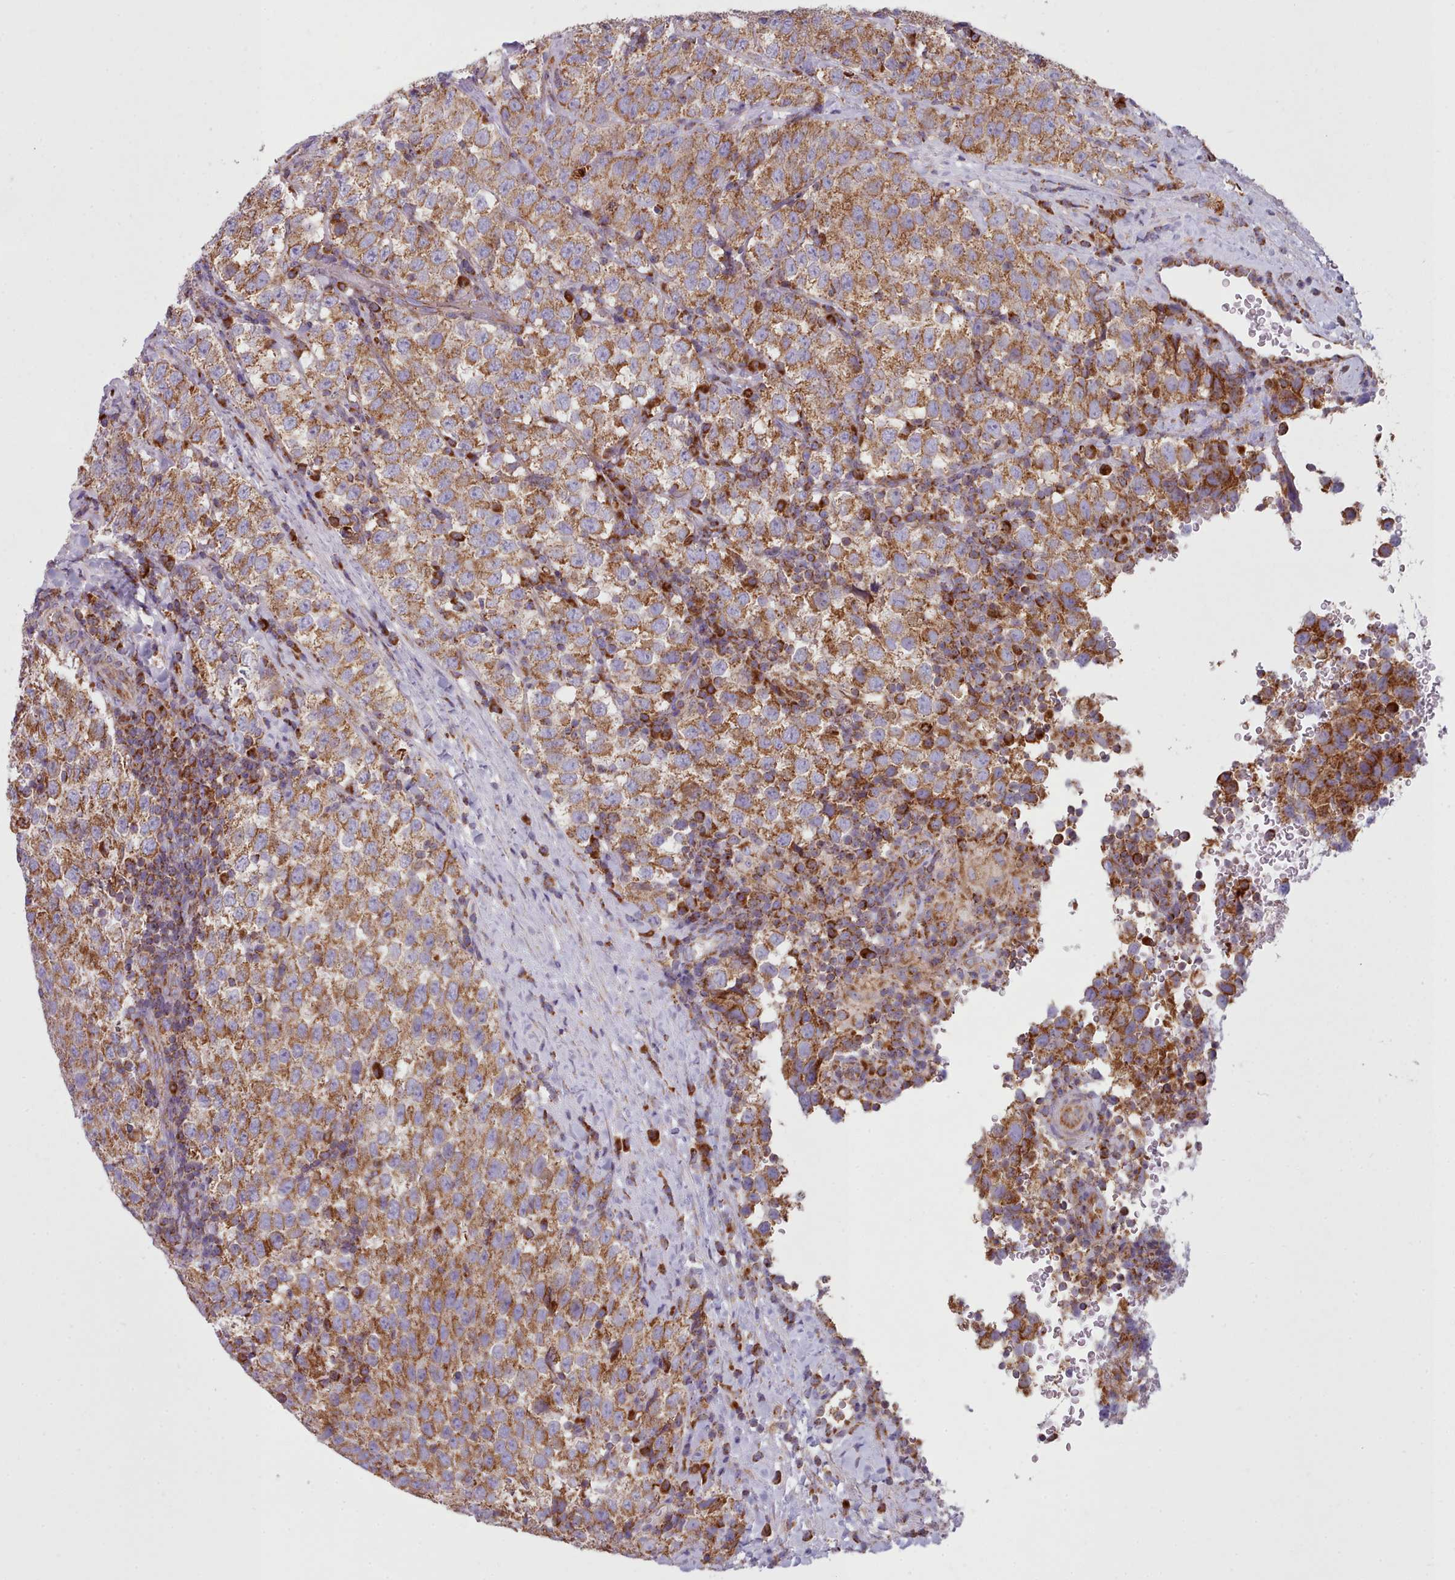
{"staining": {"intensity": "moderate", "quantity": ">75%", "location": "cytoplasmic/membranous"}, "tissue": "testis cancer", "cell_type": "Tumor cells", "image_type": "cancer", "snomed": [{"axis": "morphology", "description": "Seminoma, NOS"}, {"axis": "topography", "description": "Testis"}], "caption": "IHC histopathology image of testis cancer stained for a protein (brown), which reveals medium levels of moderate cytoplasmic/membranous staining in approximately >75% of tumor cells.", "gene": "SRP54", "patient": {"sex": "male", "age": 34}}